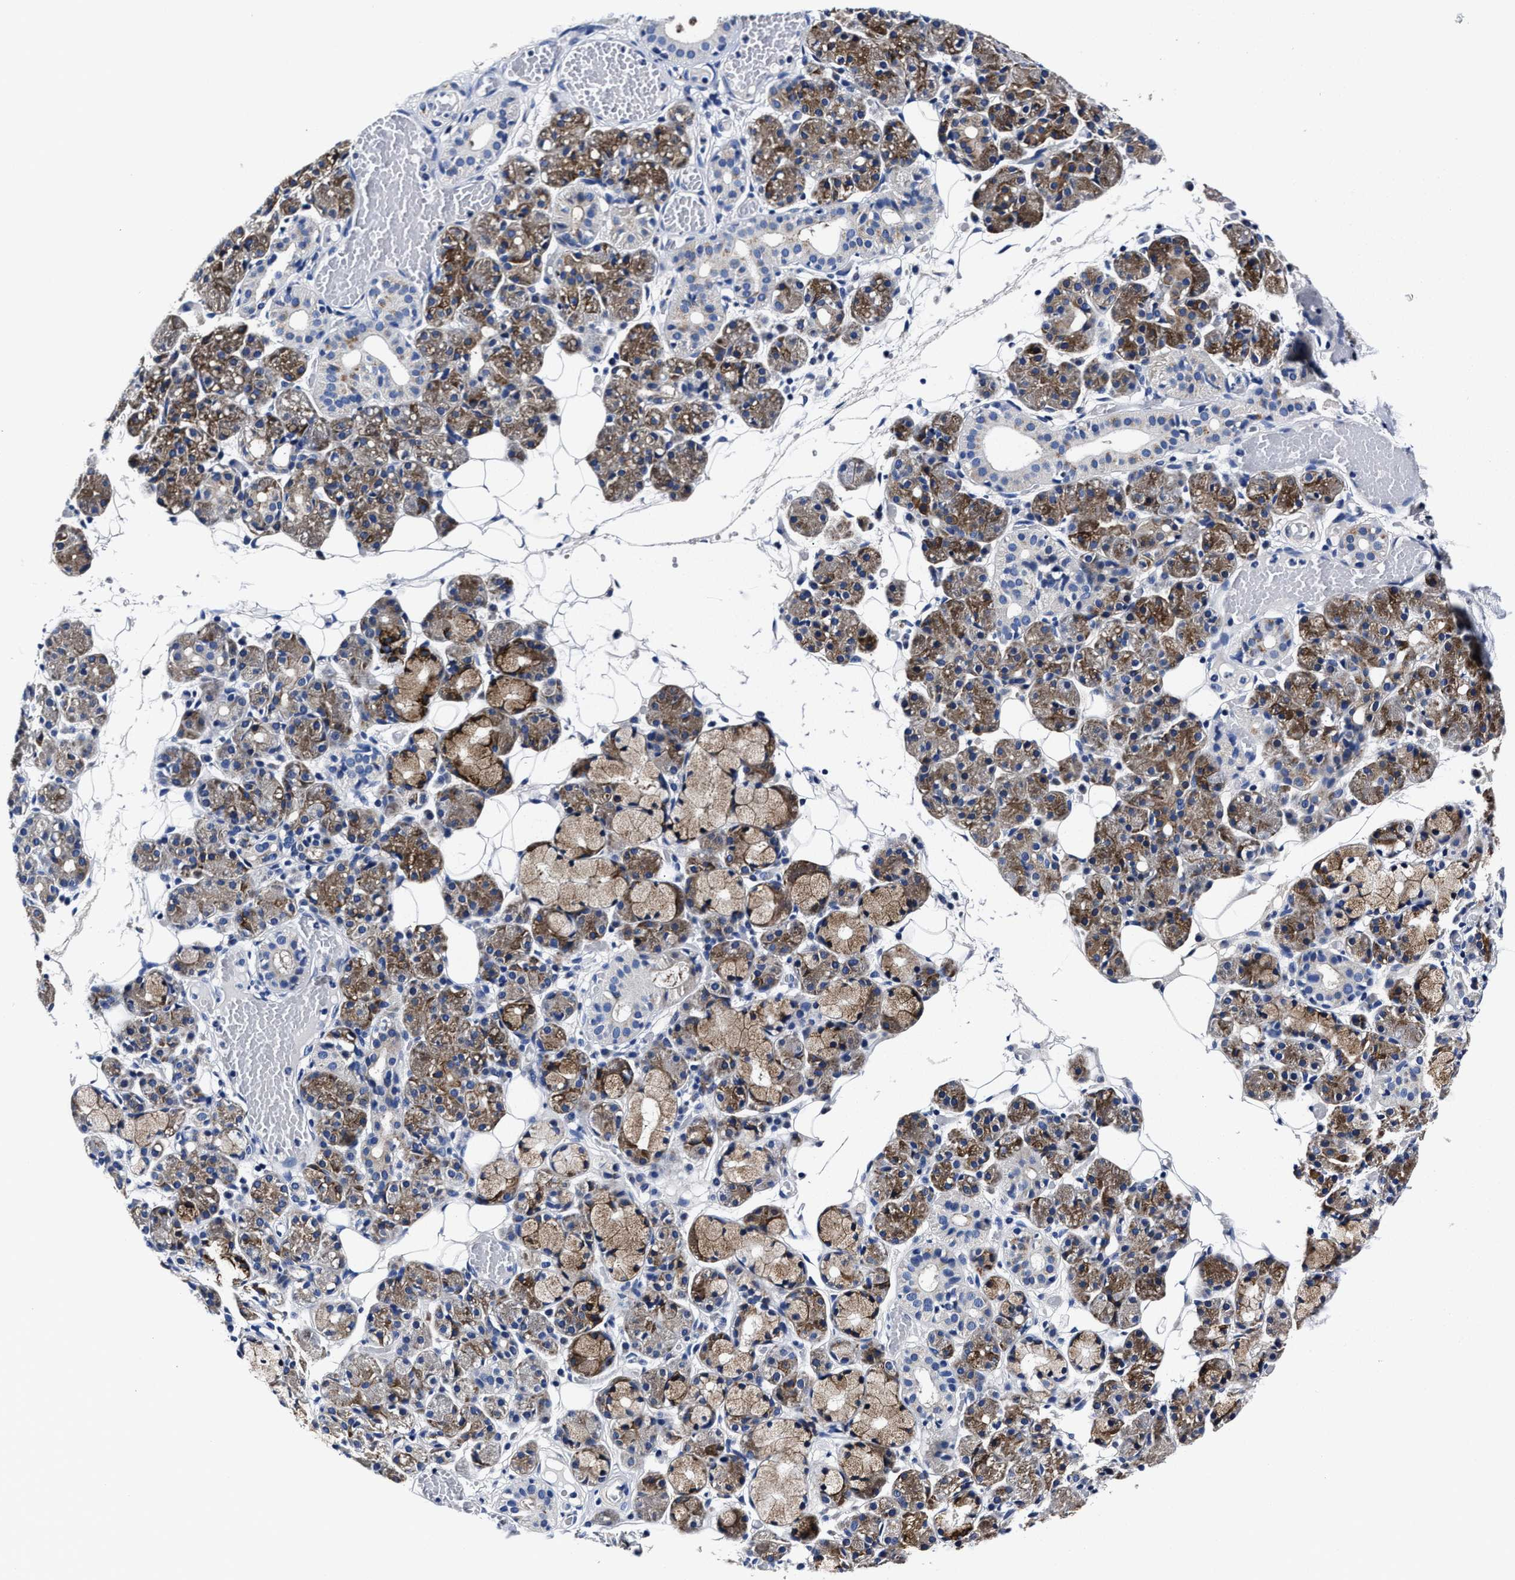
{"staining": {"intensity": "moderate", "quantity": "<25%", "location": "cytoplasmic/membranous"}, "tissue": "salivary gland", "cell_type": "Glandular cells", "image_type": "normal", "snomed": [{"axis": "morphology", "description": "Normal tissue, NOS"}, {"axis": "topography", "description": "Salivary gland"}], "caption": "Protein analysis of unremarkable salivary gland exhibits moderate cytoplasmic/membranous positivity in approximately <25% of glandular cells.", "gene": "OLFML2A", "patient": {"sex": "male", "age": 63}}